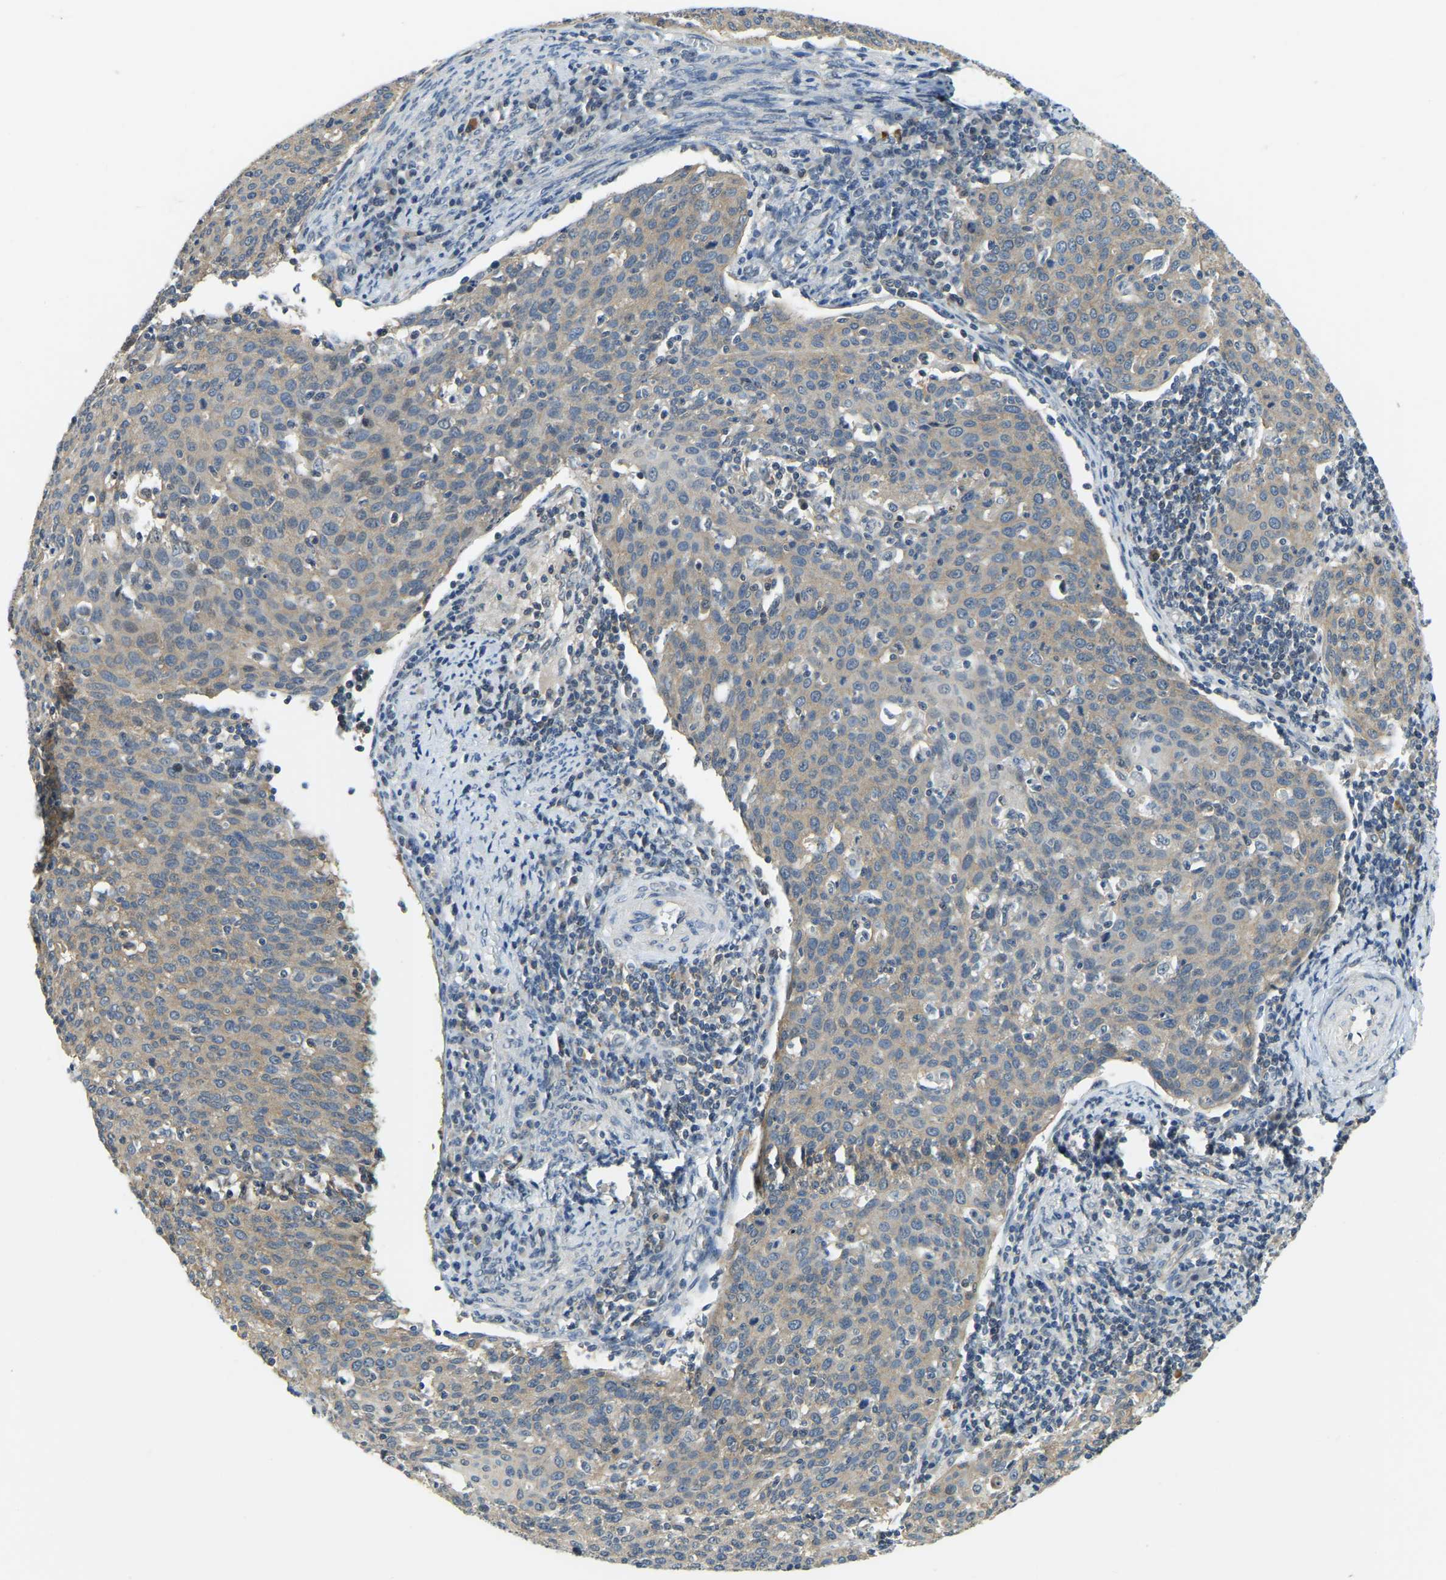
{"staining": {"intensity": "weak", "quantity": "25%-75%", "location": "cytoplasmic/membranous"}, "tissue": "cervical cancer", "cell_type": "Tumor cells", "image_type": "cancer", "snomed": [{"axis": "morphology", "description": "Squamous cell carcinoma, NOS"}, {"axis": "topography", "description": "Cervix"}], "caption": "Immunohistochemistry (IHC) staining of cervical cancer, which demonstrates low levels of weak cytoplasmic/membranous positivity in approximately 25%-75% of tumor cells indicating weak cytoplasmic/membranous protein expression. The staining was performed using DAB (brown) for protein detection and nuclei were counterstained in hematoxylin (blue).", "gene": "AHNAK", "patient": {"sex": "female", "age": 38}}